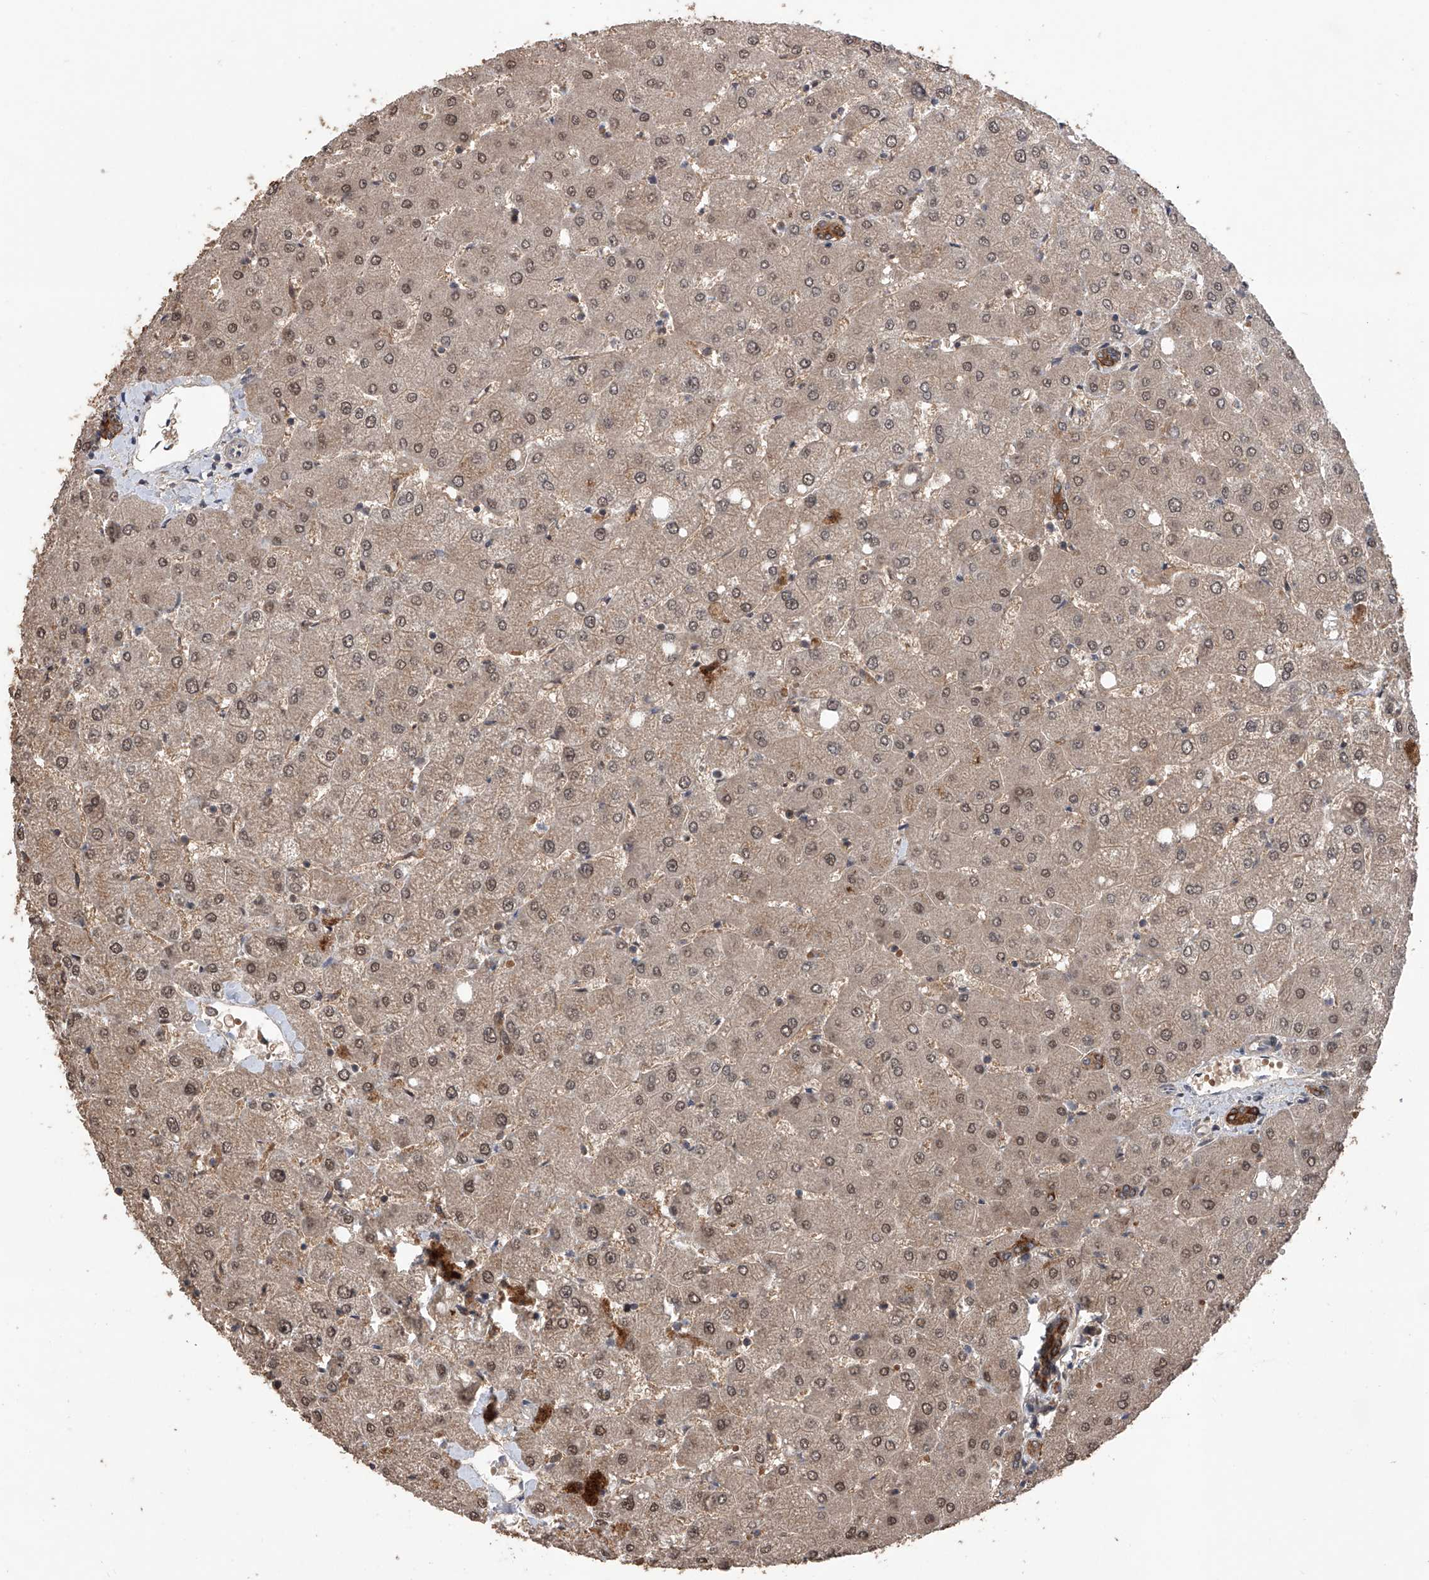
{"staining": {"intensity": "strong", "quantity": ">75%", "location": "cytoplasmic/membranous"}, "tissue": "liver", "cell_type": "Cholangiocytes", "image_type": "normal", "snomed": [{"axis": "morphology", "description": "Normal tissue, NOS"}, {"axis": "topography", "description": "Liver"}], "caption": "Normal liver demonstrates strong cytoplasmic/membranous expression in about >75% of cholangiocytes, visualized by immunohistochemistry.", "gene": "LYSMD4", "patient": {"sex": "female", "age": 54}}